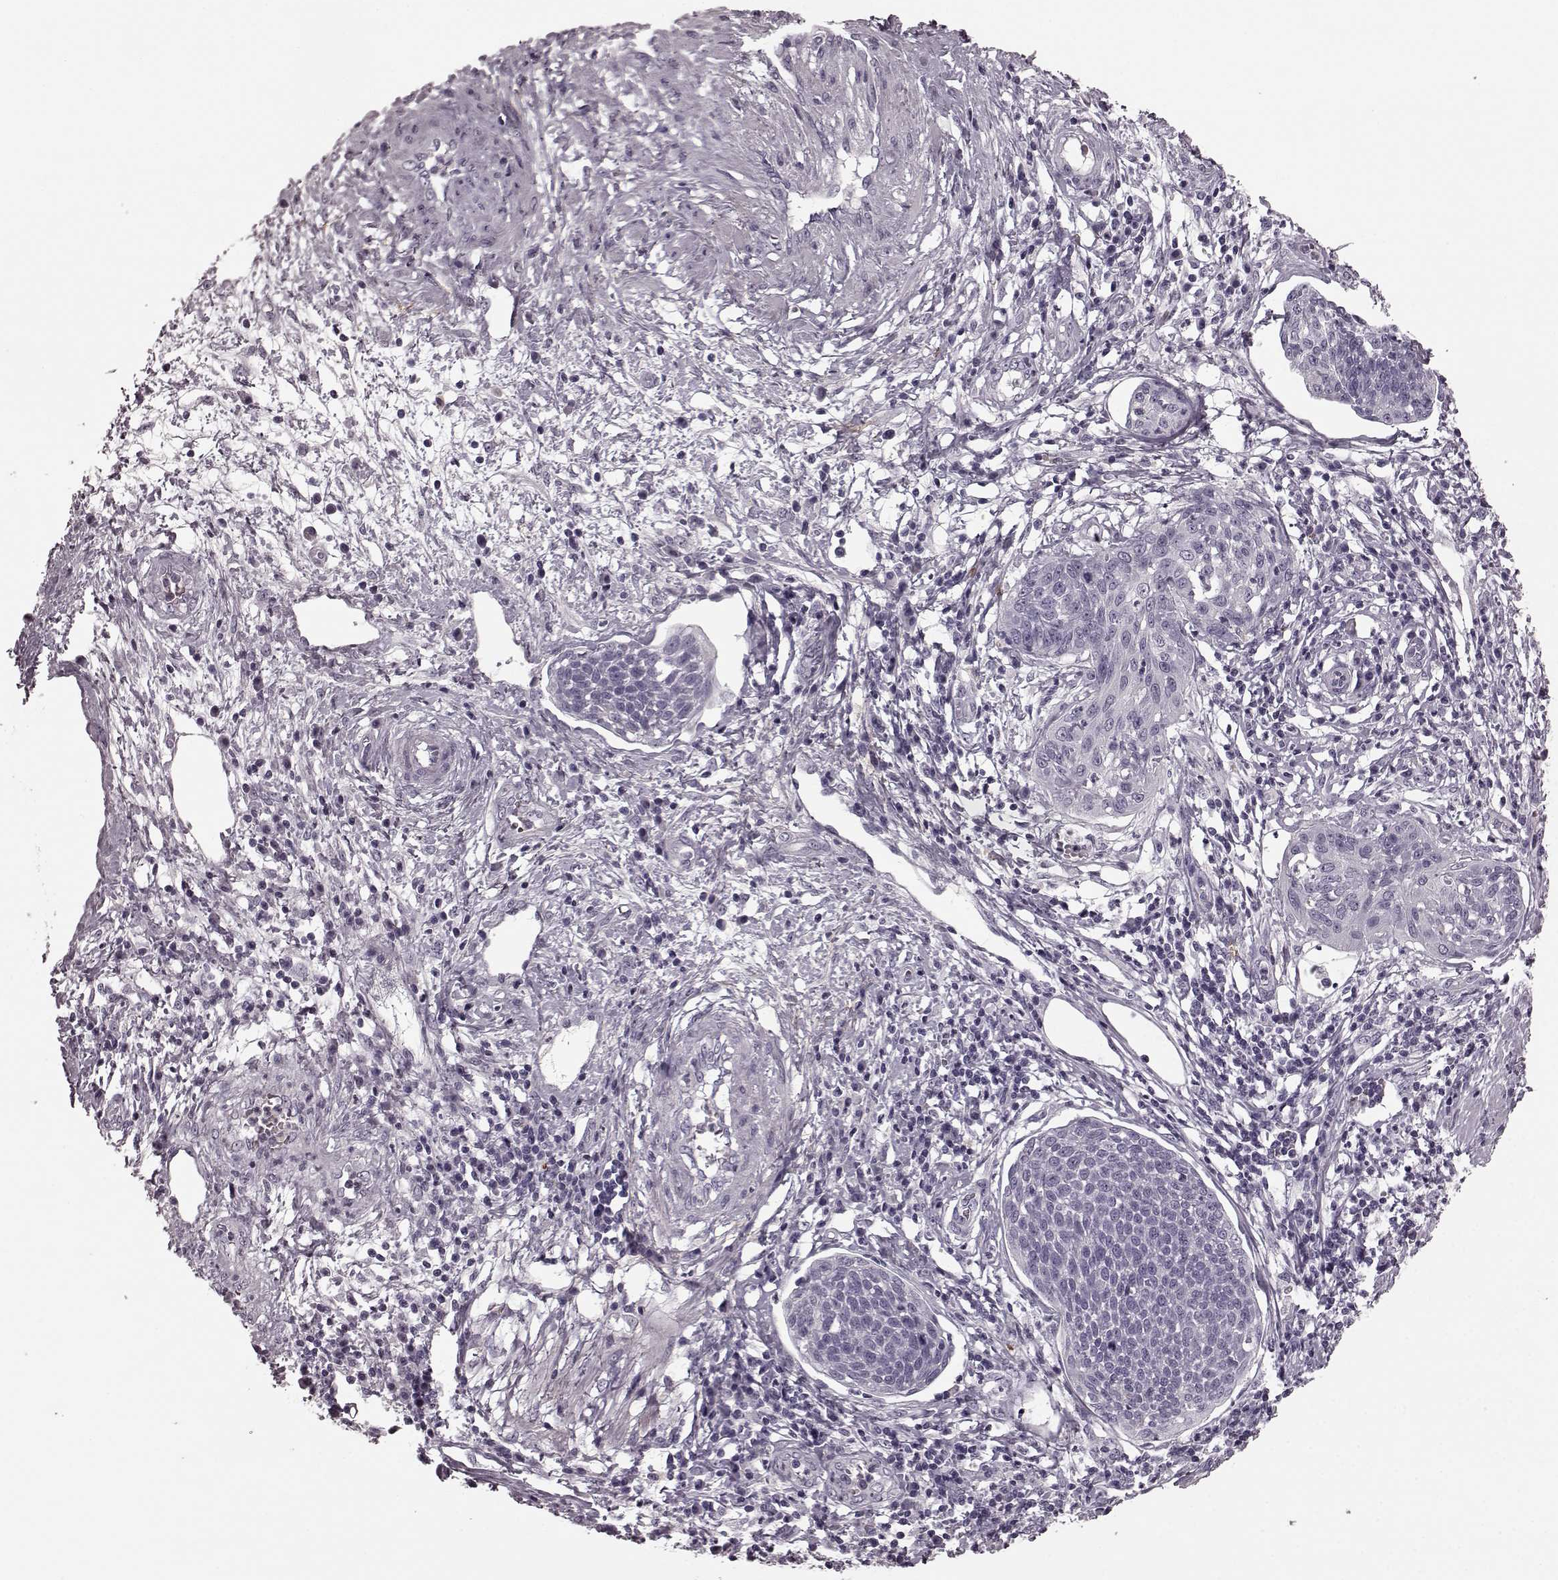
{"staining": {"intensity": "negative", "quantity": "none", "location": "none"}, "tissue": "cervical cancer", "cell_type": "Tumor cells", "image_type": "cancer", "snomed": [{"axis": "morphology", "description": "Squamous cell carcinoma, NOS"}, {"axis": "topography", "description": "Cervix"}], "caption": "Tumor cells show no significant protein staining in cervical cancer (squamous cell carcinoma).", "gene": "CST7", "patient": {"sex": "female", "age": 34}}